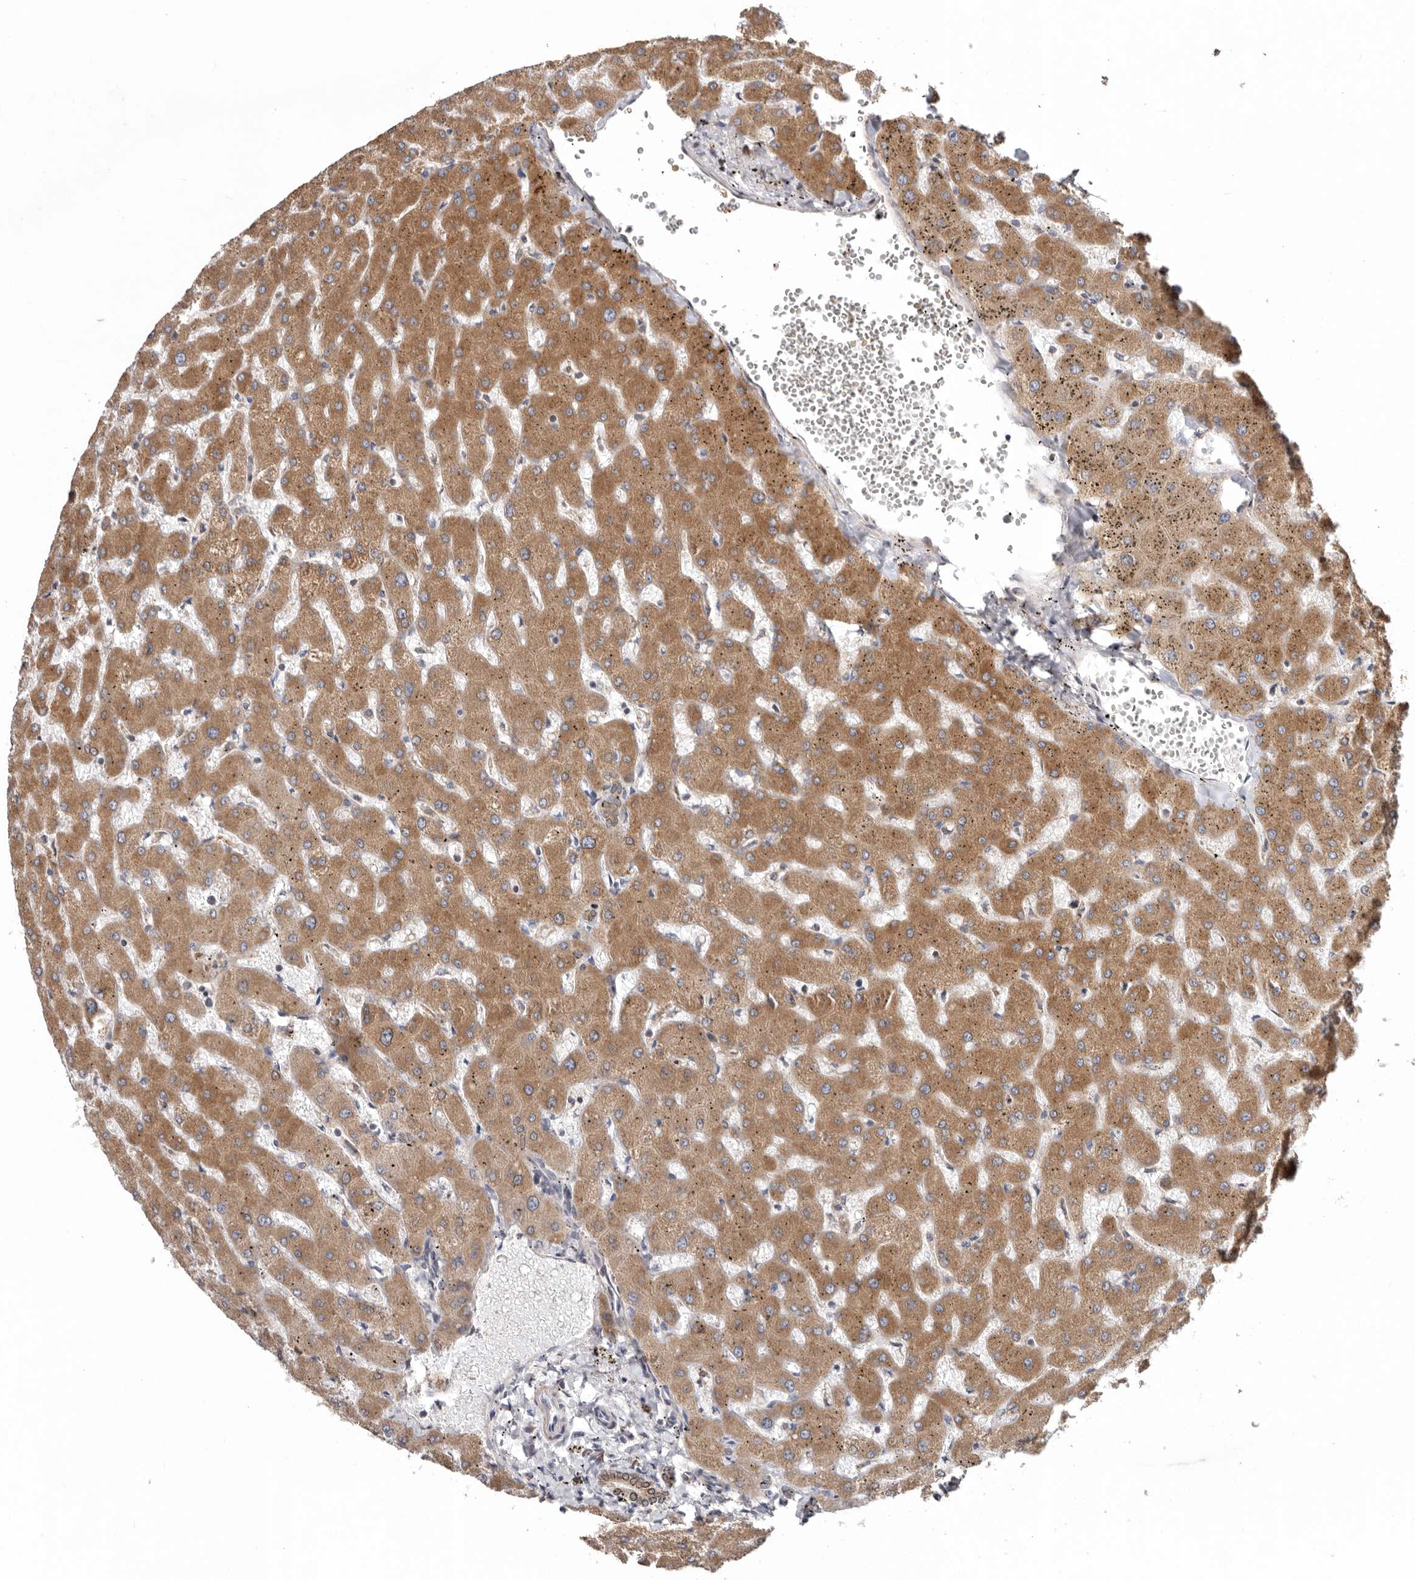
{"staining": {"intensity": "weak", "quantity": "25%-75%", "location": "cytoplasmic/membranous"}, "tissue": "liver", "cell_type": "Cholangiocytes", "image_type": "normal", "snomed": [{"axis": "morphology", "description": "Normal tissue, NOS"}, {"axis": "topography", "description": "Liver"}], "caption": "A histopathology image showing weak cytoplasmic/membranous expression in approximately 25%-75% of cholangiocytes in unremarkable liver, as visualized by brown immunohistochemical staining.", "gene": "TMUB1", "patient": {"sex": "female", "age": 63}}